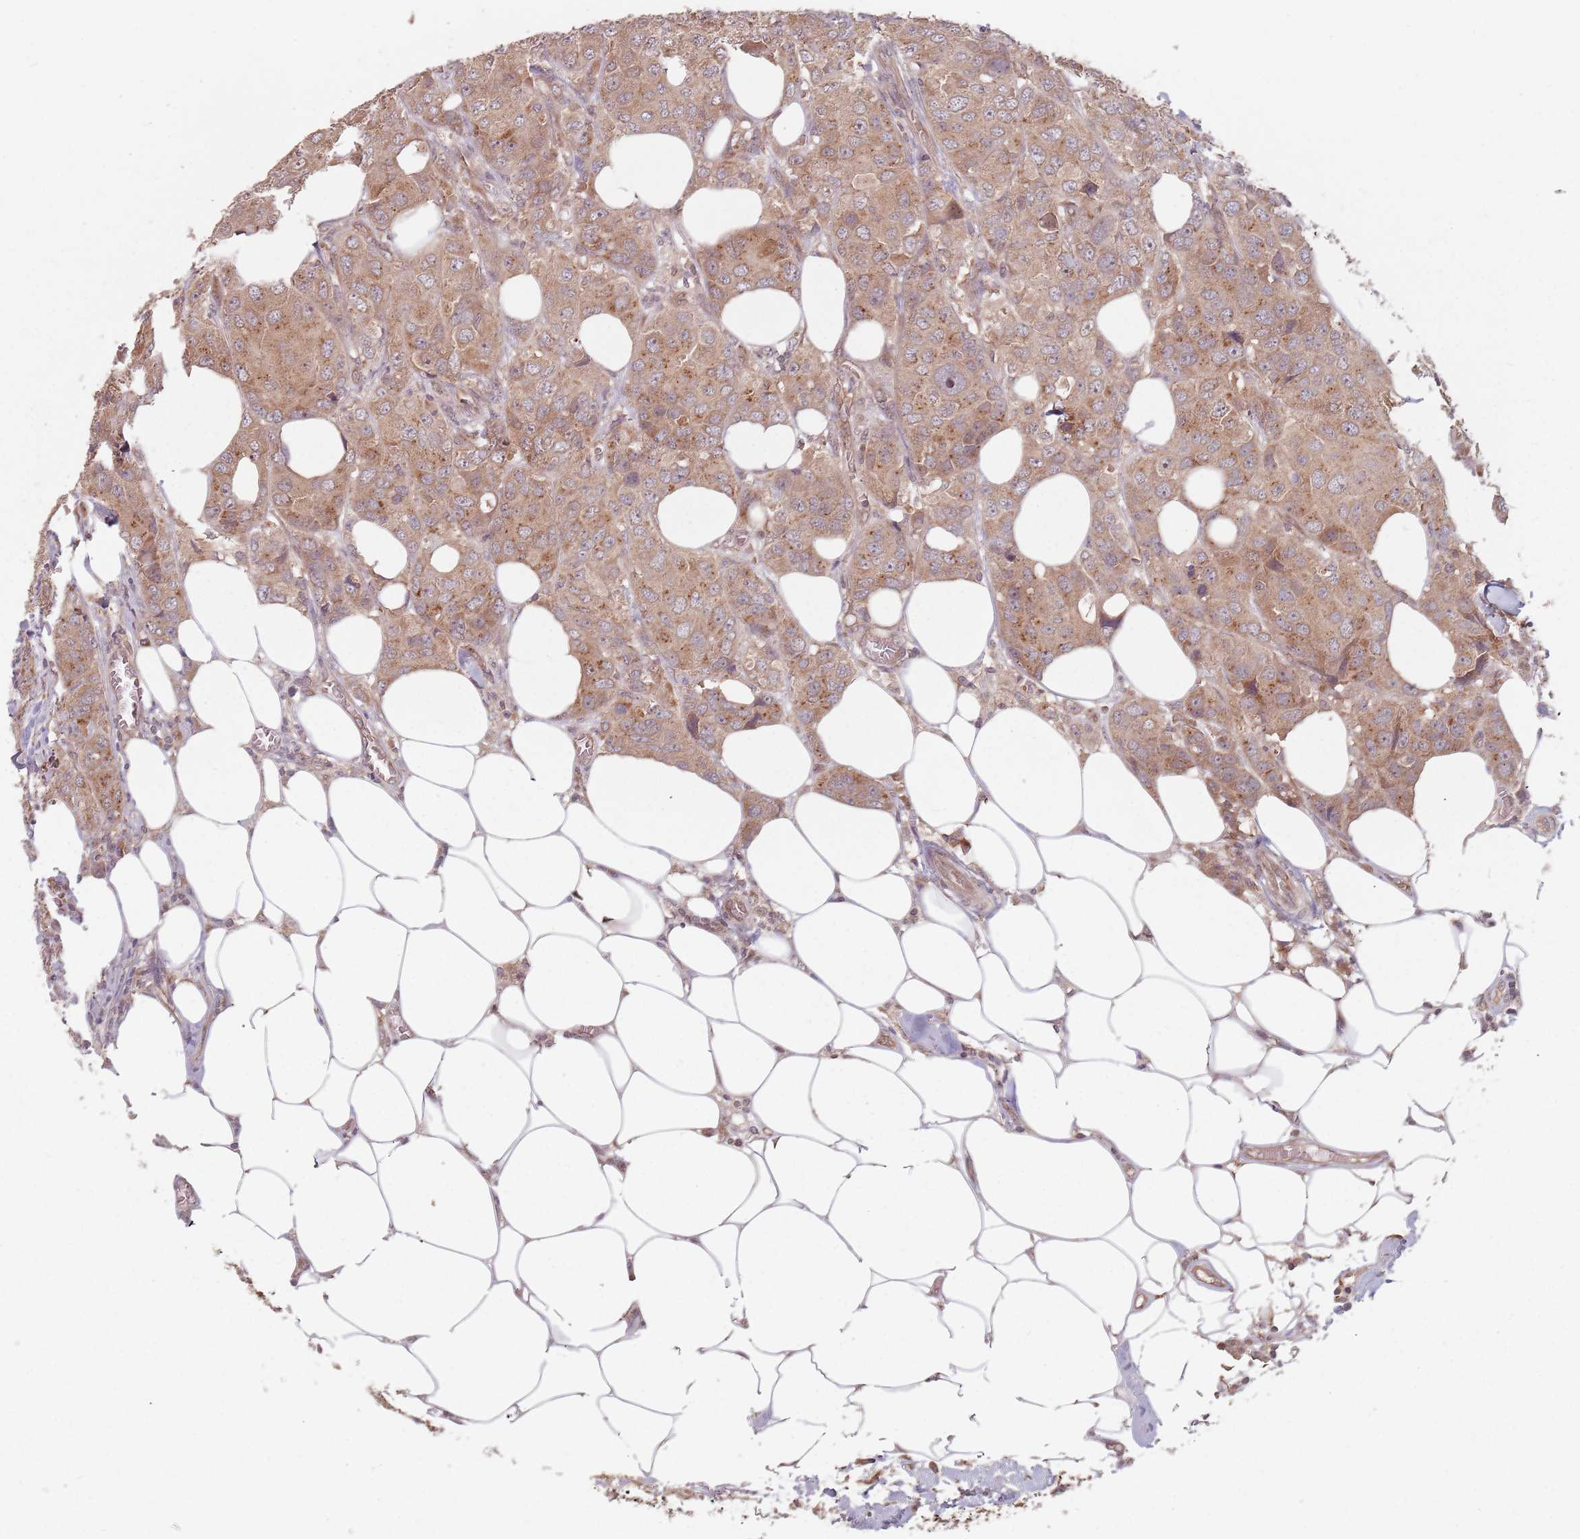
{"staining": {"intensity": "moderate", "quantity": ">75%", "location": "cytoplasmic/membranous"}, "tissue": "breast cancer", "cell_type": "Tumor cells", "image_type": "cancer", "snomed": [{"axis": "morphology", "description": "Duct carcinoma"}, {"axis": "topography", "description": "Breast"}], "caption": "Immunohistochemistry (IHC) micrograph of neoplastic tissue: breast cancer (invasive ductal carcinoma) stained using immunohistochemistry (IHC) demonstrates medium levels of moderate protein expression localized specifically in the cytoplasmic/membranous of tumor cells, appearing as a cytoplasmic/membranous brown color.", "gene": "C3orf14", "patient": {"sex": "female", "age": 43}}